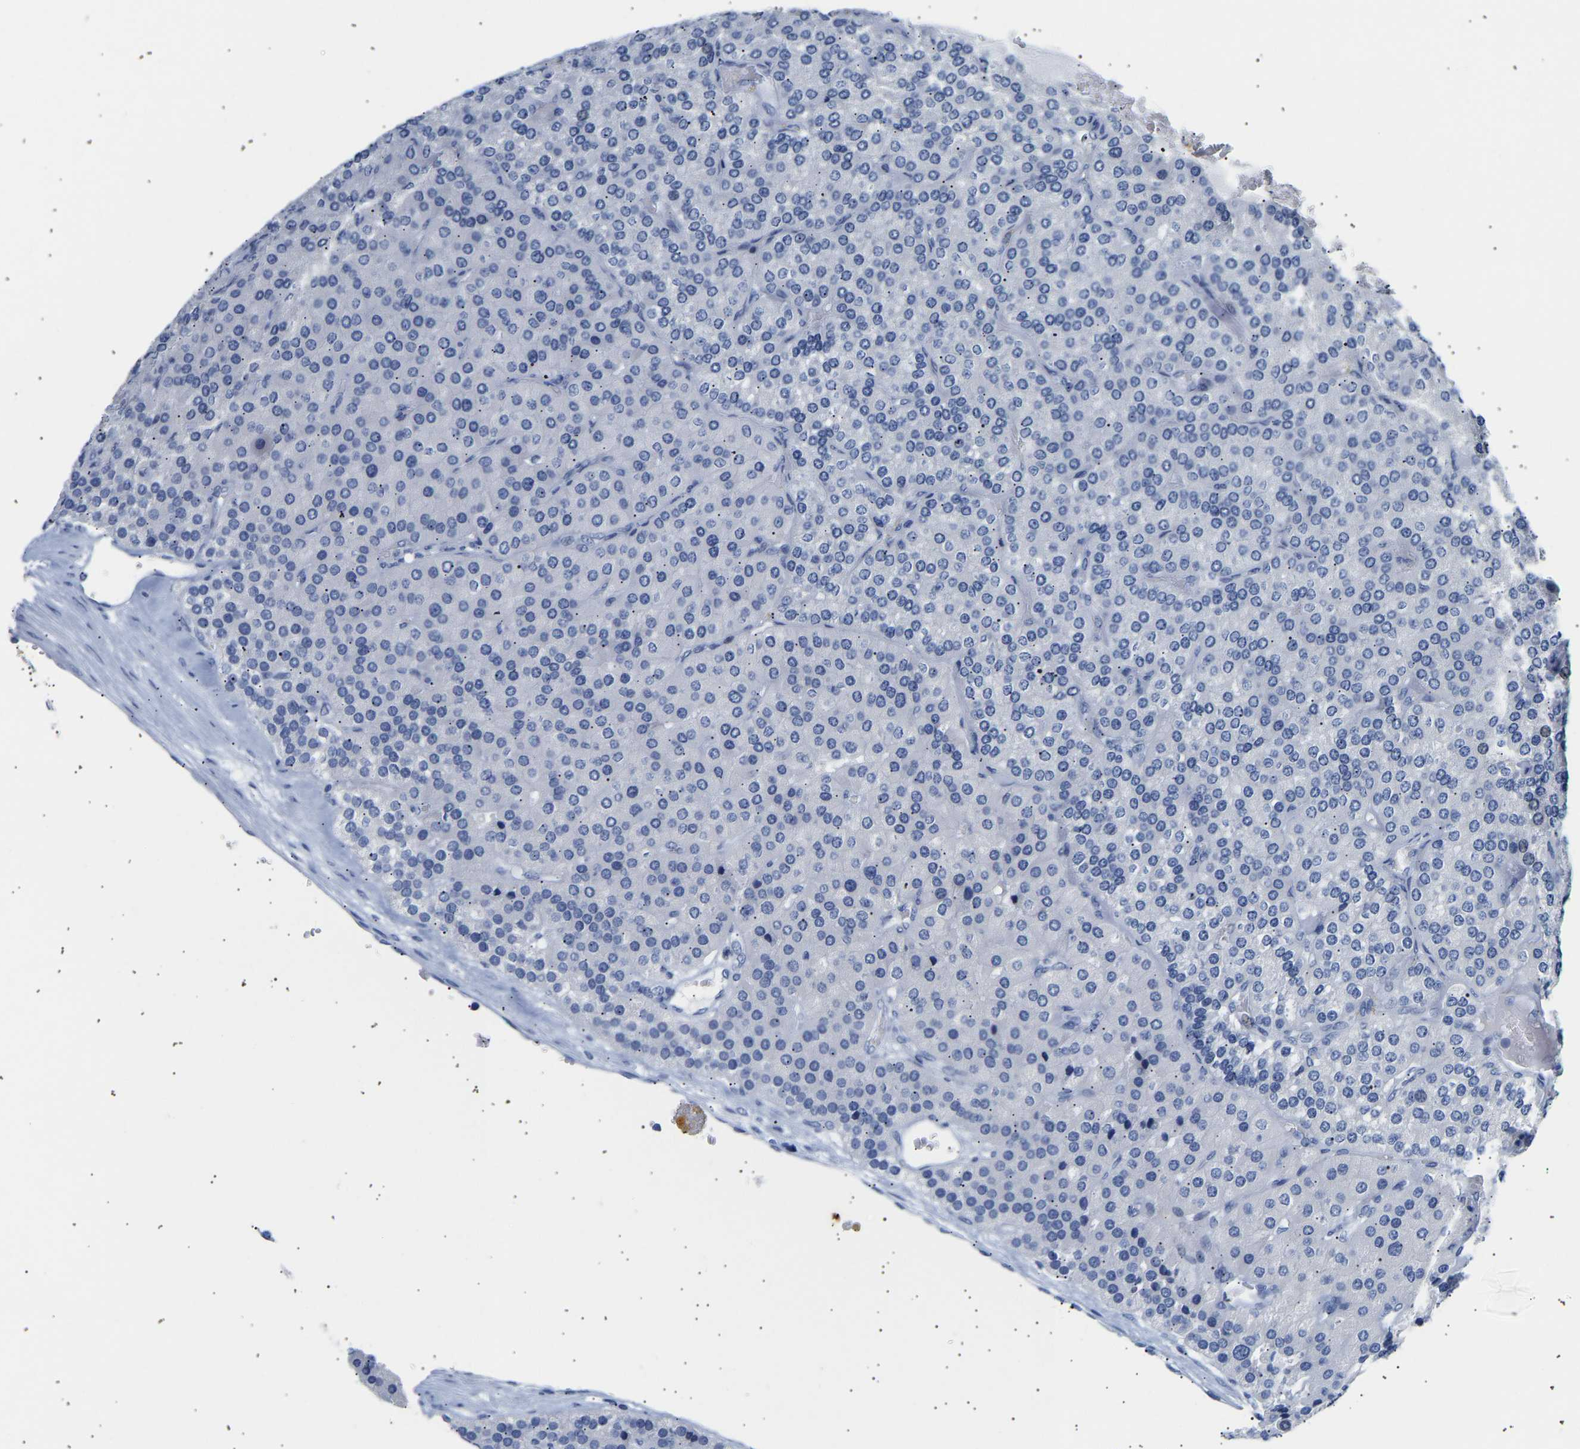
{"staining": {"intensity": "negative", "quantity": "none", "location": "none"}, "tissue": "parathyroid gland", "cell_type": "Glandular cells", "image_type": "normal", "snomed": [{"axis": "morphology", "description": "Normal tissue, NOS"}, {"axis": "morphology", "description": "Adenoma, NOS"}, {"axis": "topography", "description": "Parathyroid gland"}], "caption": "This photomicrograph is of unremarkable parathyroid gland stained with immunohistochemistry to label a protein in brown with the nuclei are counter-stained blue. There is no expression in glandular cells.", "gene": "SPINK2", "patient": {"sex": "female", "age": 86}}